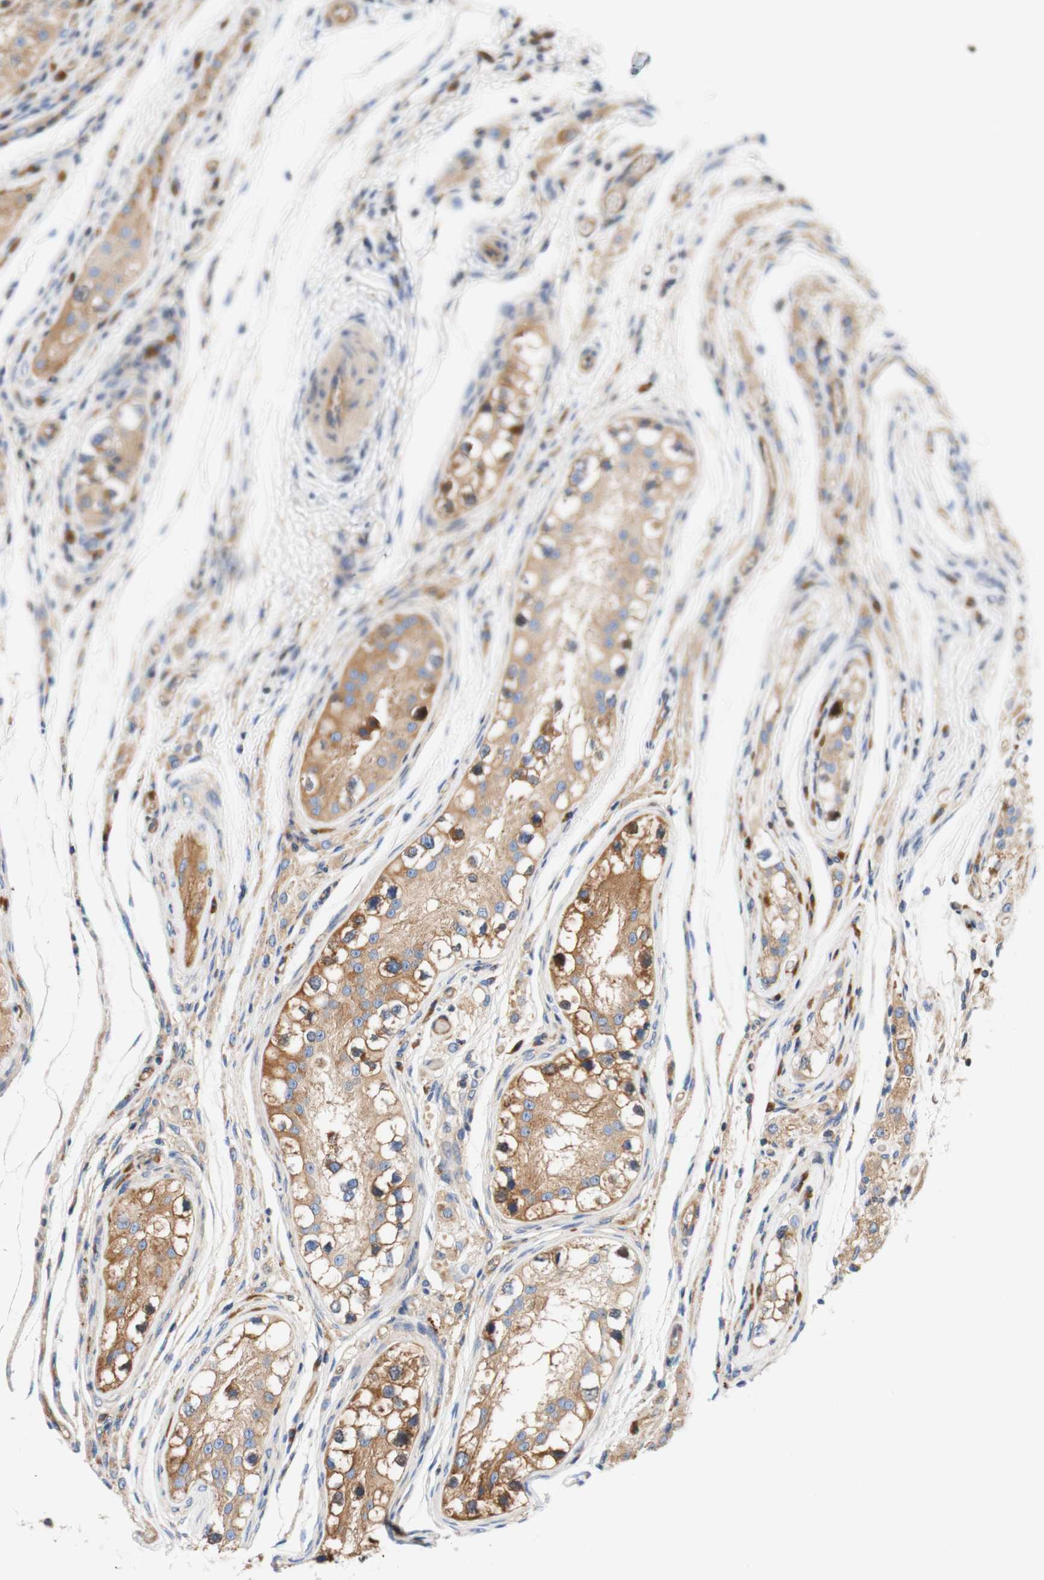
{"staining": {"intensity": "weak", "quantity": ">75%", "location": "cytoplasmic/membranous"}, "tissue": "testis cancer", "cell_type": "Tumor cells", "image_type": "cancer", "snomed": [{"axis": "morphology", "description": "Carcinoma, Embryonal, NOS"}, {"axis": "topography", "description": "Testis"}], "caption": "The photomicrograph displays a brown stain indicating the presence of a protein in the cytoplasmic/membranous of tumor cells in testis cancer (embryonal carcinoma).", "gene": "STOM", "patient": {"sex": "male", "age": 21}}